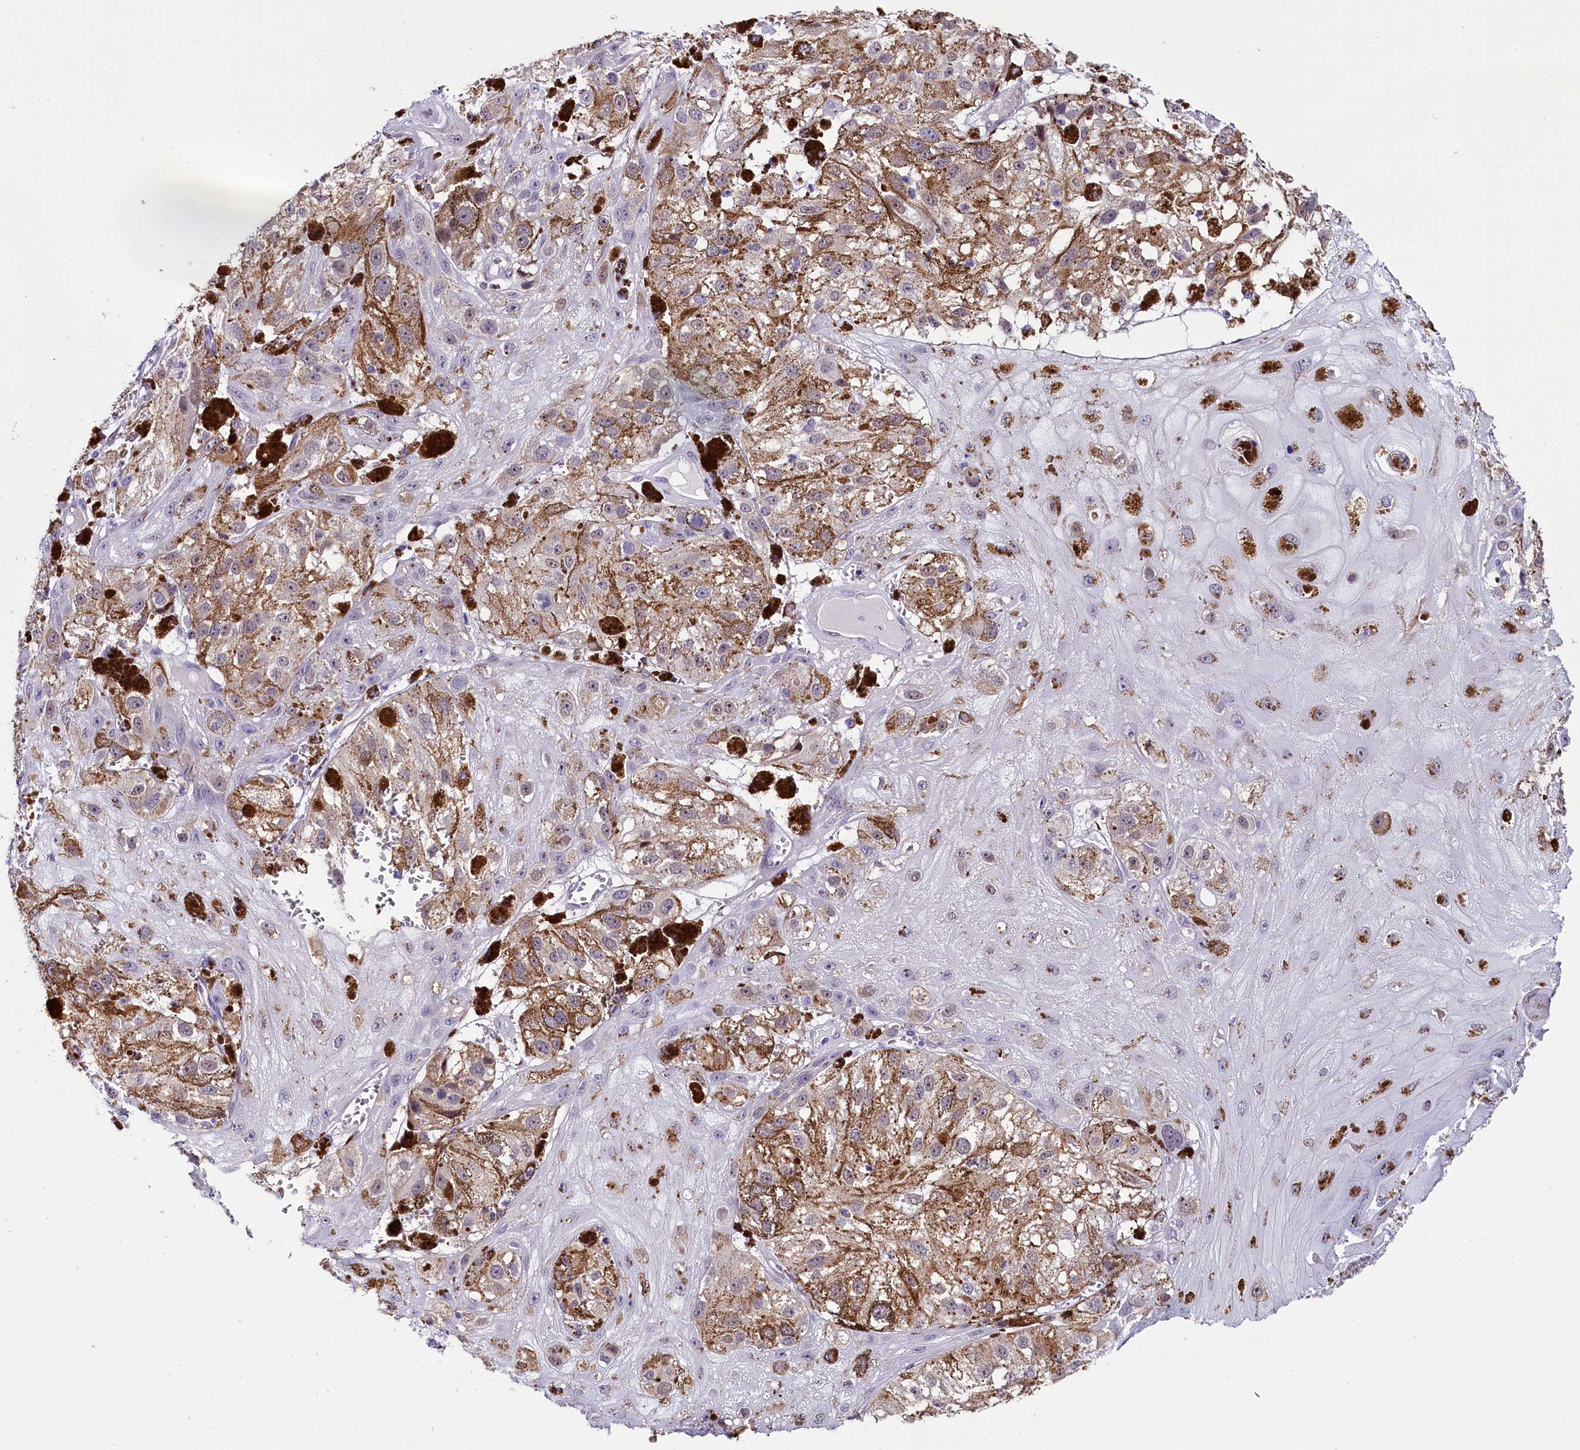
{"staining": {"intensity": "moderate", "quantity": ">75%", "location": "cytoplasmic/membranous"}, "tissue": "melanoma", "cell_type": "Tumor cells", "image_type": "cancer", "snomed": [{"axis": "morphology", "description": "Malignant melanoma, NOS"}, {"axis": "topography", "description": "Skin"}], "caption": "Immunohistochemistry (IHC) staining of malignant melanoma, which shows medium levels of moderate cytoplasmic/membranous staining in about >75% of tumor cells indicating moderate cytoplasmic/membranous protein staining. The staining was performed using DAB (3,3'-diaminobenzidine) (brown) for protein detection and nuclei were counterstained in hematoxylin (blue).", "gene": "OSGEP", "patient": {"sex": "male", "age": 88}}